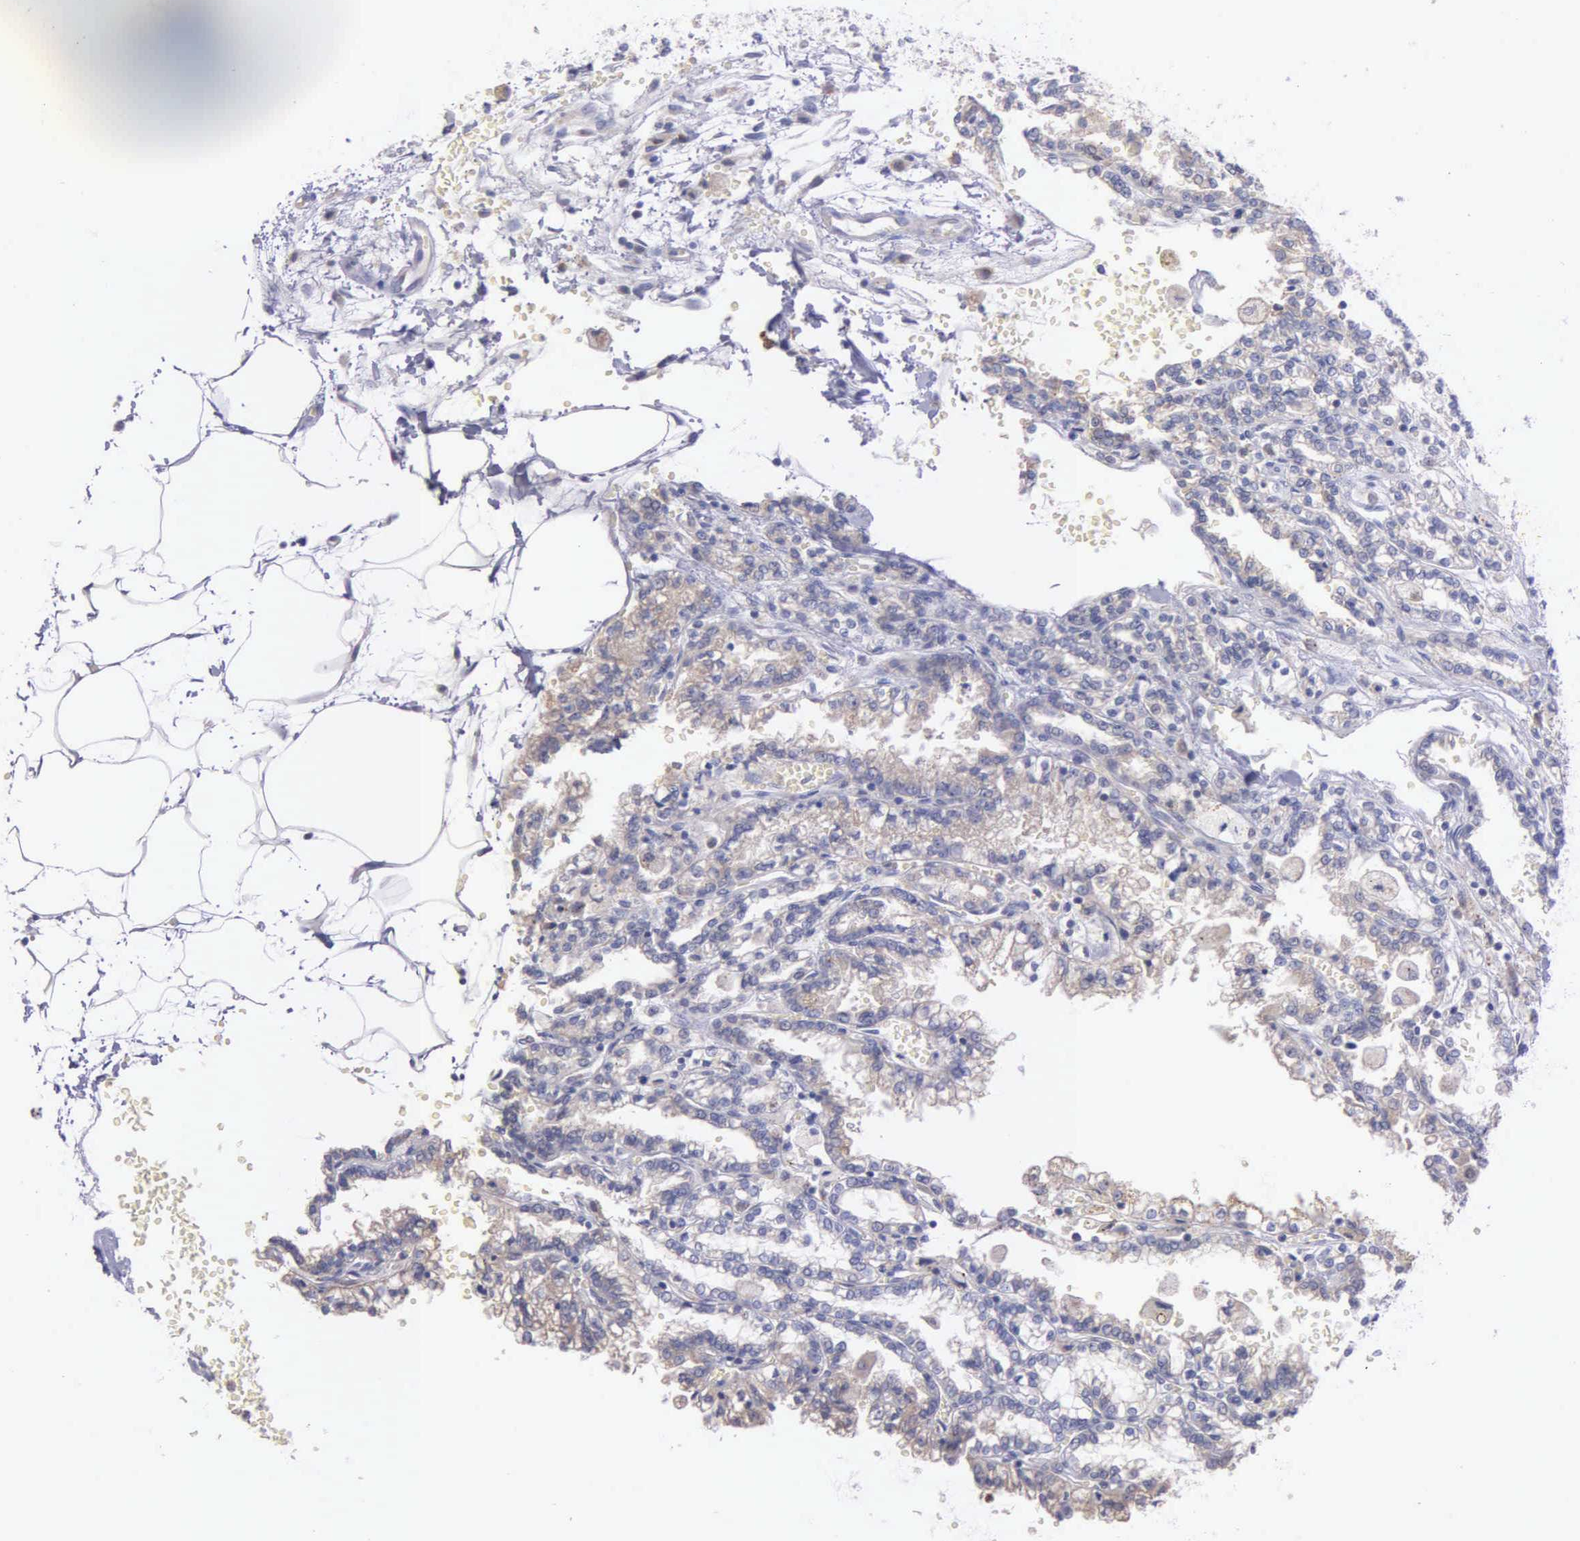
{"staining": {"intensity": "weak", "quantity": ">75%", "location": "cytoplasmic/membranous"}, "tissue": "renal cancer", "cell_type": "Tumor cells", "image_type": "cancer", "snomed": [{"axis": "morphology", "description": "Adenocarcinoma, NOS"}, {"axis": "topography", "description": "Kidney"}], "caption": "Renal cancer was stained to show a protein in brown. There is low levels of weak cytoplasmic/membranous staining in approximately >75% of tumor cells.", "gene": "MIA2", "patient": {"sex": "female", "age": 56}}